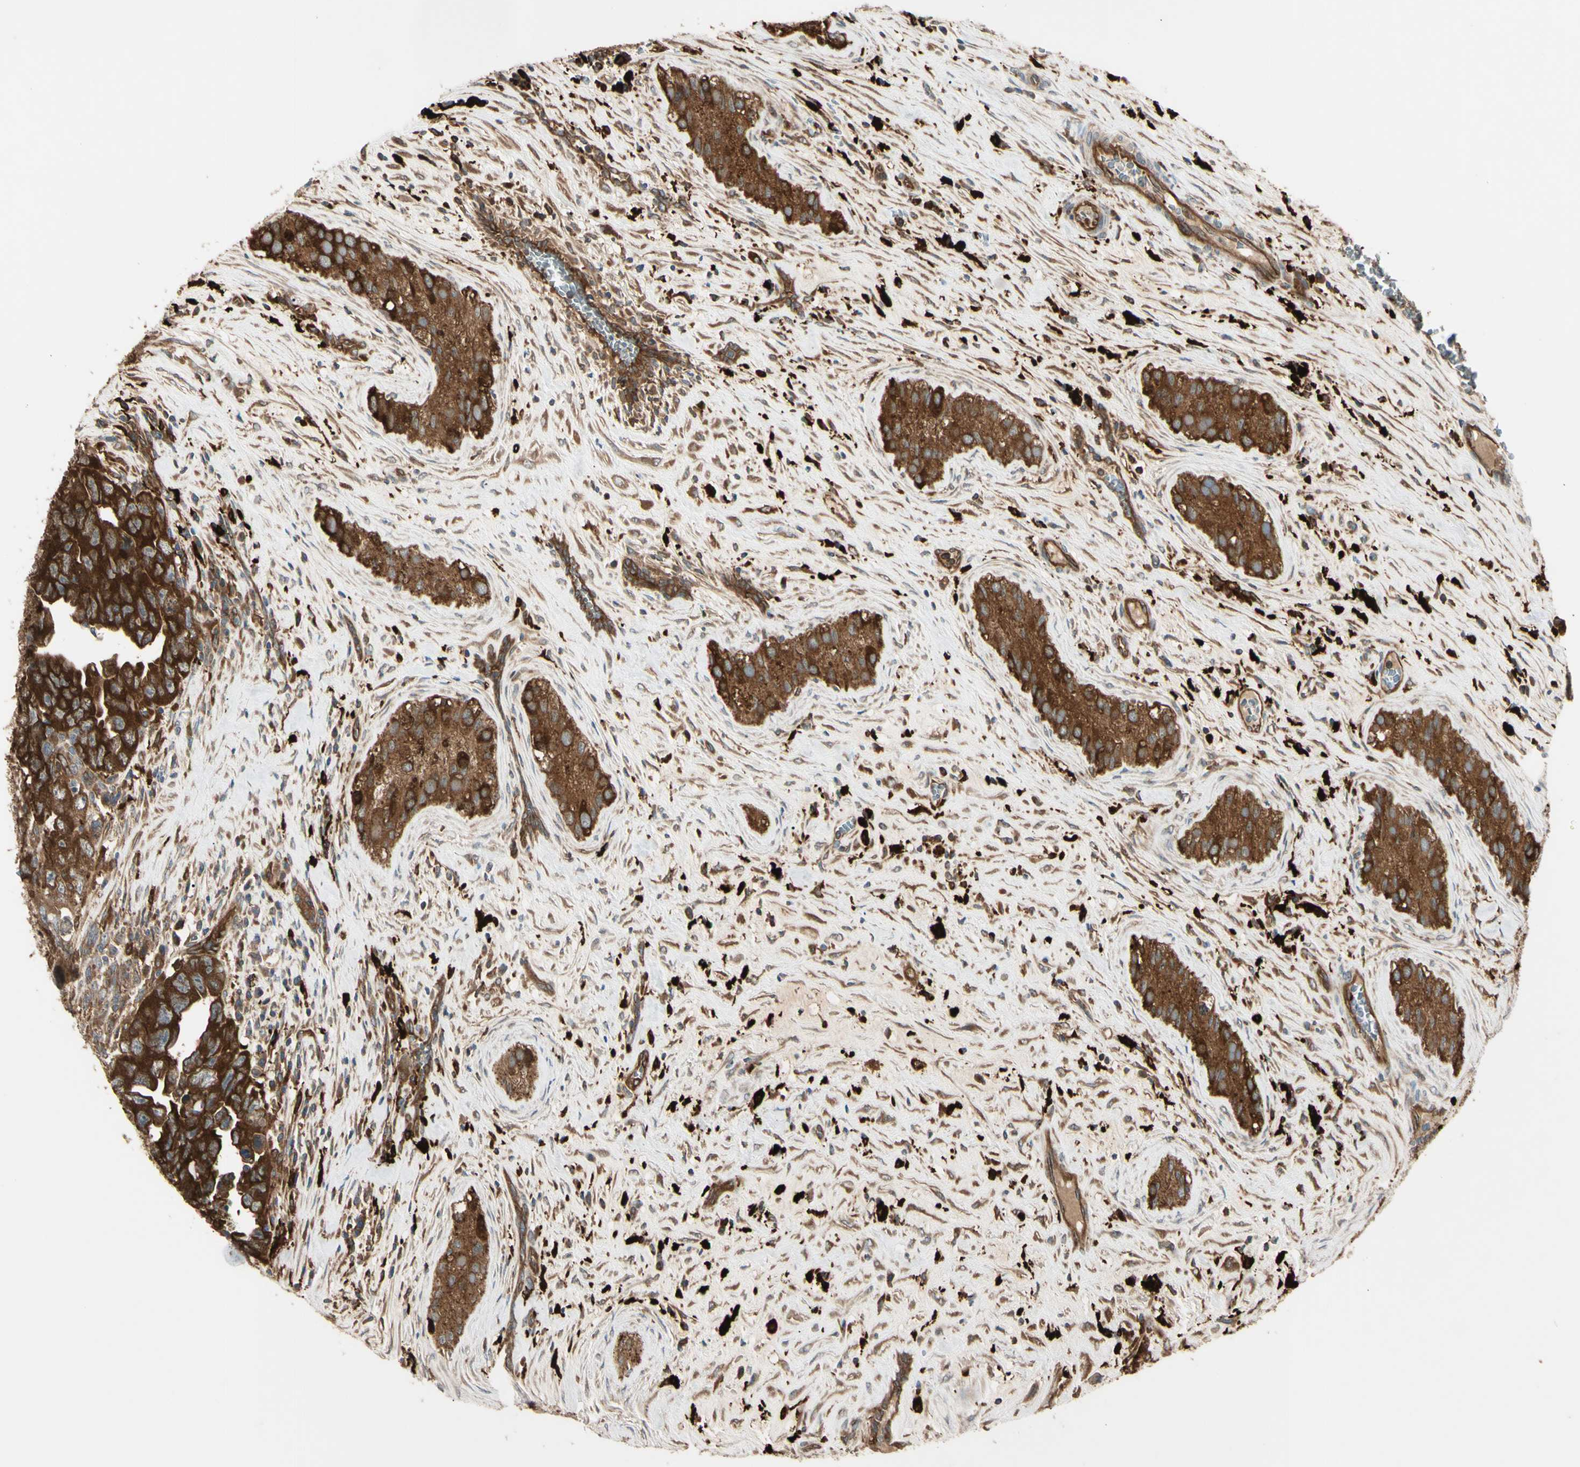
{"staining": {"intensity": "strong", "quantity": ">75%", "location": "cytoplasmic/membranous"}, "tissue": "testis cancer", "cell_type": "Tumor cells", "image_type": "cancer", "snomed": [{"axis": "morphology", "description": "Carcinoma, Embryonal, NOS"}, {"axis": "topography", "description": "Testis"}], "caption": "This is a photomicrograph of immunohistochemistry (IHC) staining of embryonal carcinoma (testis), which shows strong expression in the cytoplasmic/membranous of tumor cells.", "gene": "PTPN12", "patient": {"sex": "male", "age": 28}}